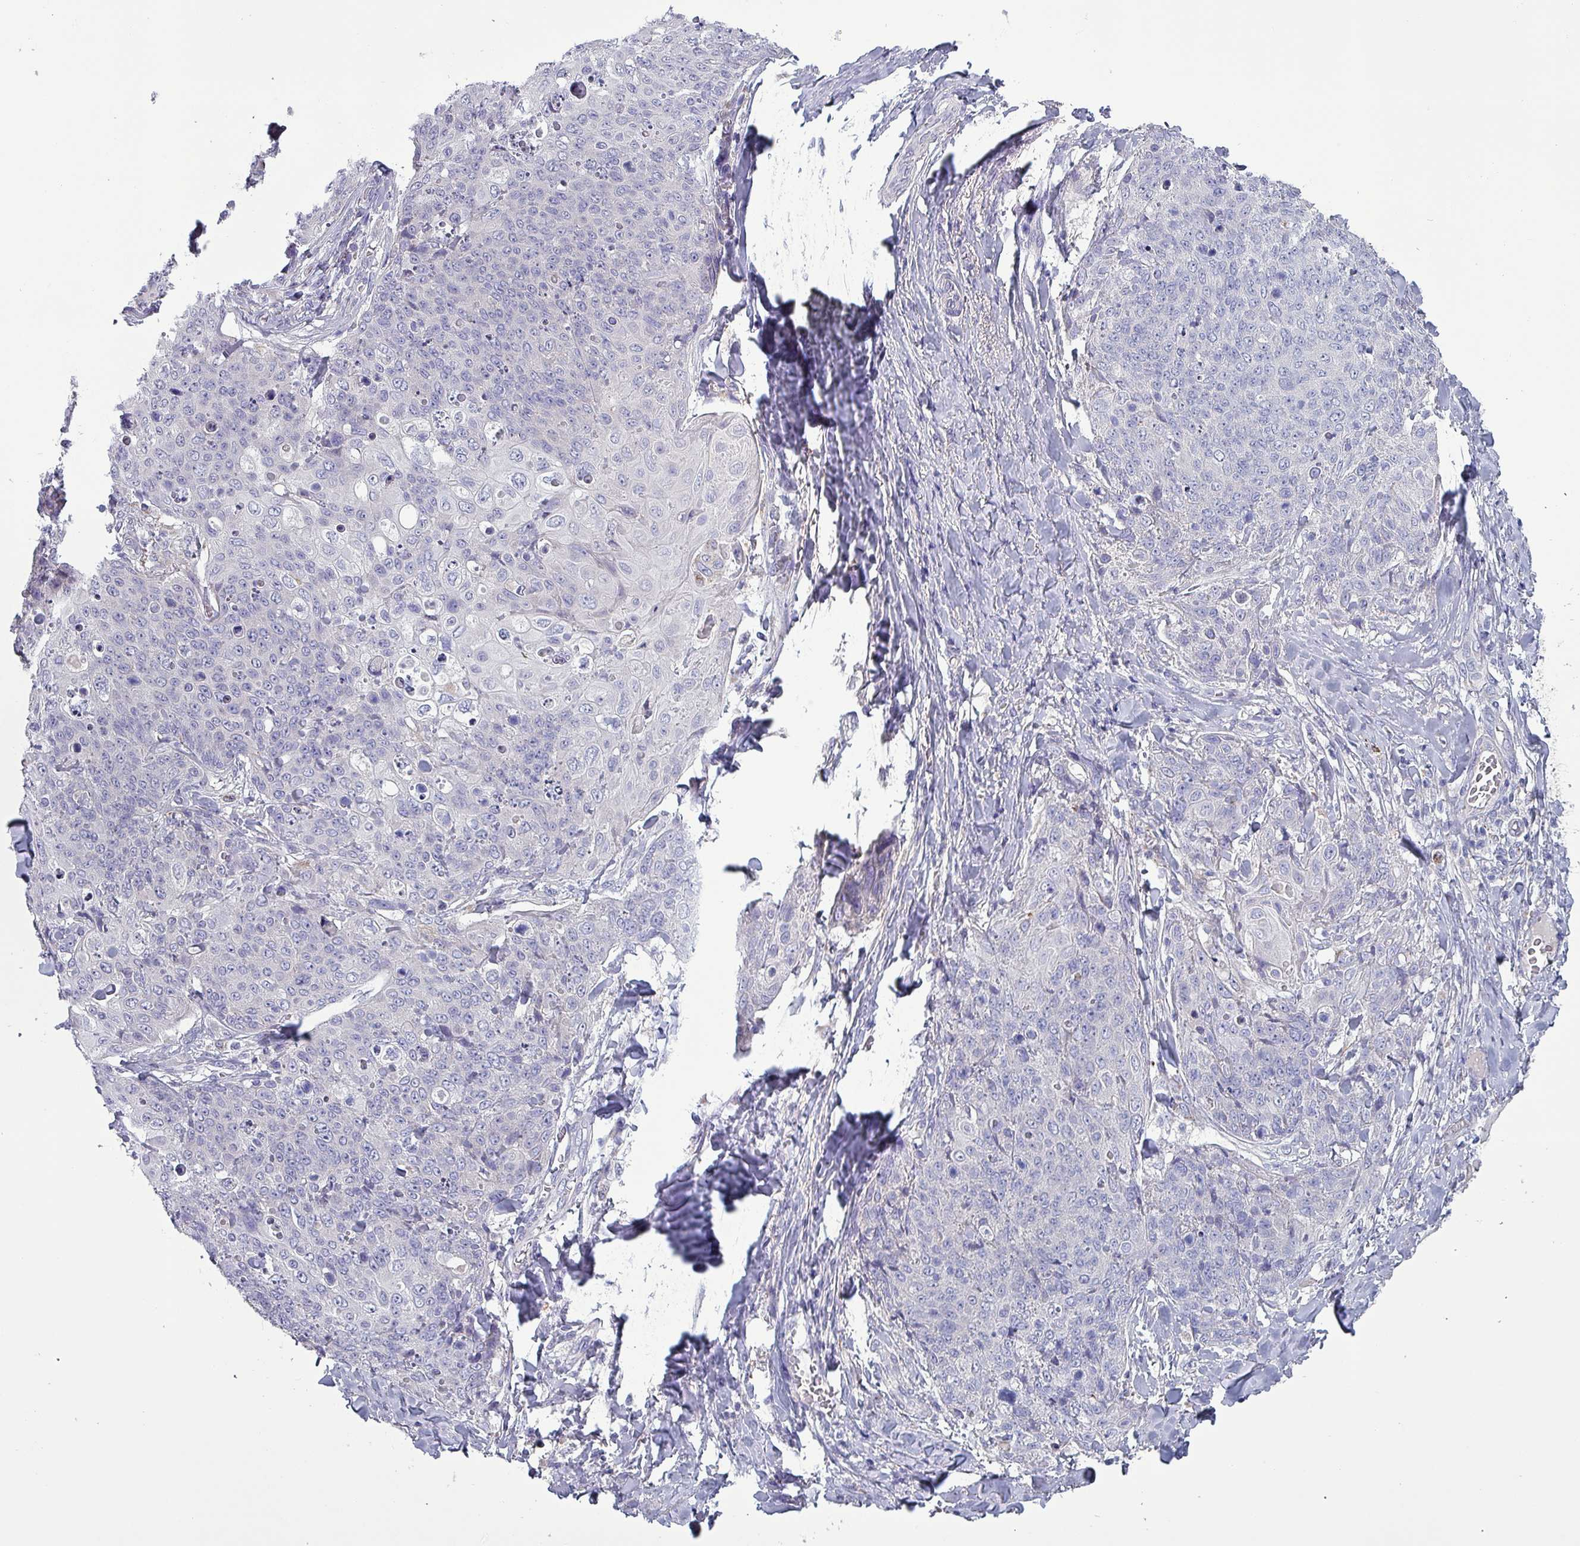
{"staining": {"intensity": "negative", "quantity": "none", "location": "none"}, "tissue": "skin cancer", "cell_type": "Tumor cells", "image_type": "cancer", "snomed": [{"axis": "morphology", "description": "Squamous cell carcinoma, NOS"}, {"axis": "topography", "description": "Skin"}, {"axis": "topography", "description": "Vulva"}], "caption": "Immunohistochemistry (IHC) histopathology image of neoplastic tissue: skin cancer stained with DAB exhibits no significant protein expression in tumor cells. (DAB (3,3'-diaminobenzidine) immunohistochemistry (IHC) visualized using brightfield microscopy, high magnification).", "gene": "HSD3B7", "patient": {"sex": "female", "age": 85}}